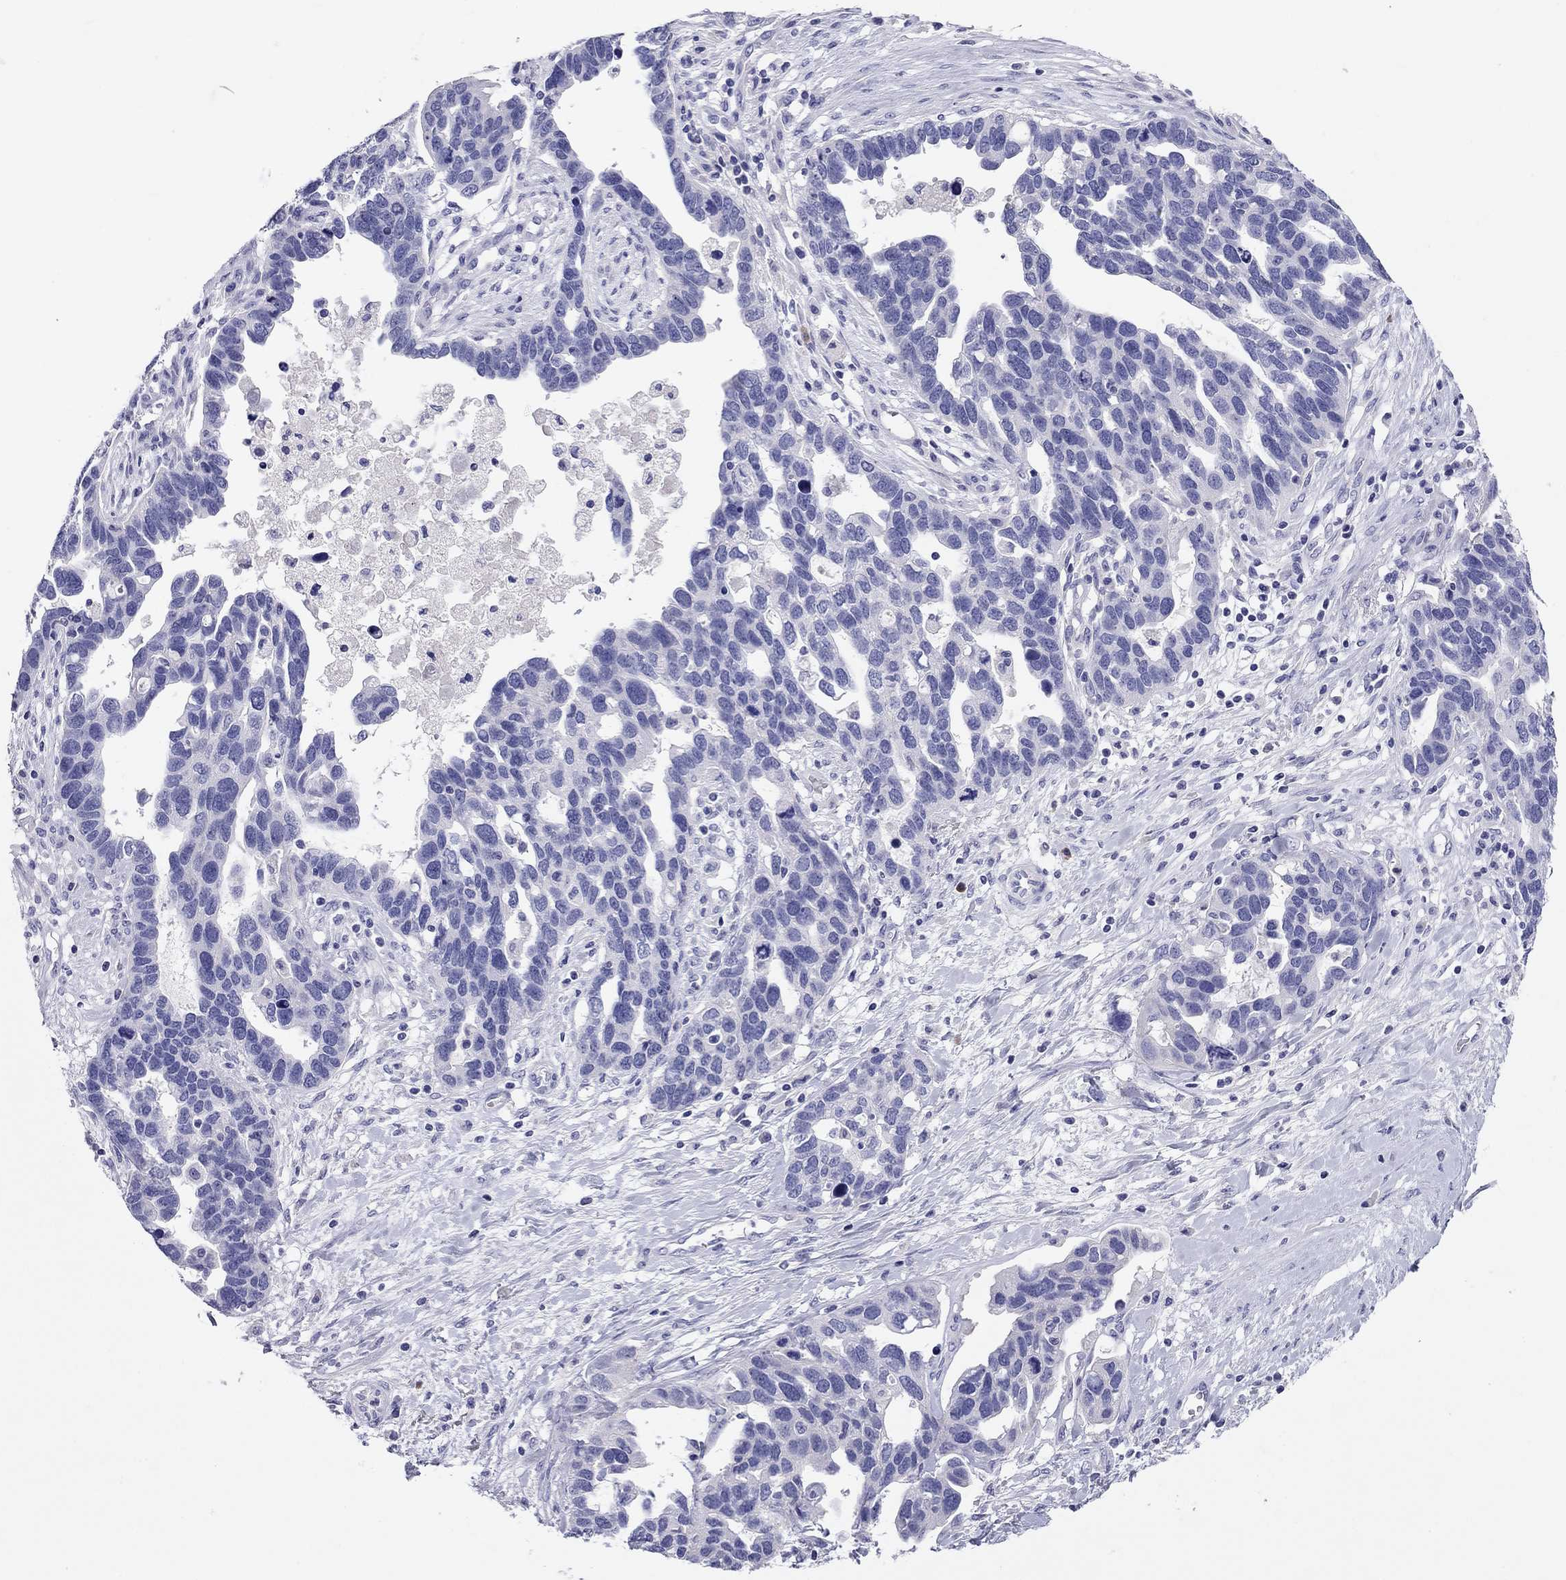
{"staining": {"intensity": "negative", "quantity": "none", "location": "none"}, "tissue": "ovarian cancer", "cell_type": "Tumor cells", "image_type": "cancer", "snomed": [{"axis": "morphology", "description": "Cystadenocarcinoma, serous, NOS"}, {"axis": "topography", "description": "Ovary"}], "caption": "High magnification brightfield microscopy of ovarian serous cystadenocarcinoma stained with DAB (3,3'-diaminobenzidine) (brown) and counterstained with hematoxylin (blue): tumor cells show no significant expression.", "gene": "CALHM1", "patient": {"sex": "female", "age": 54}}